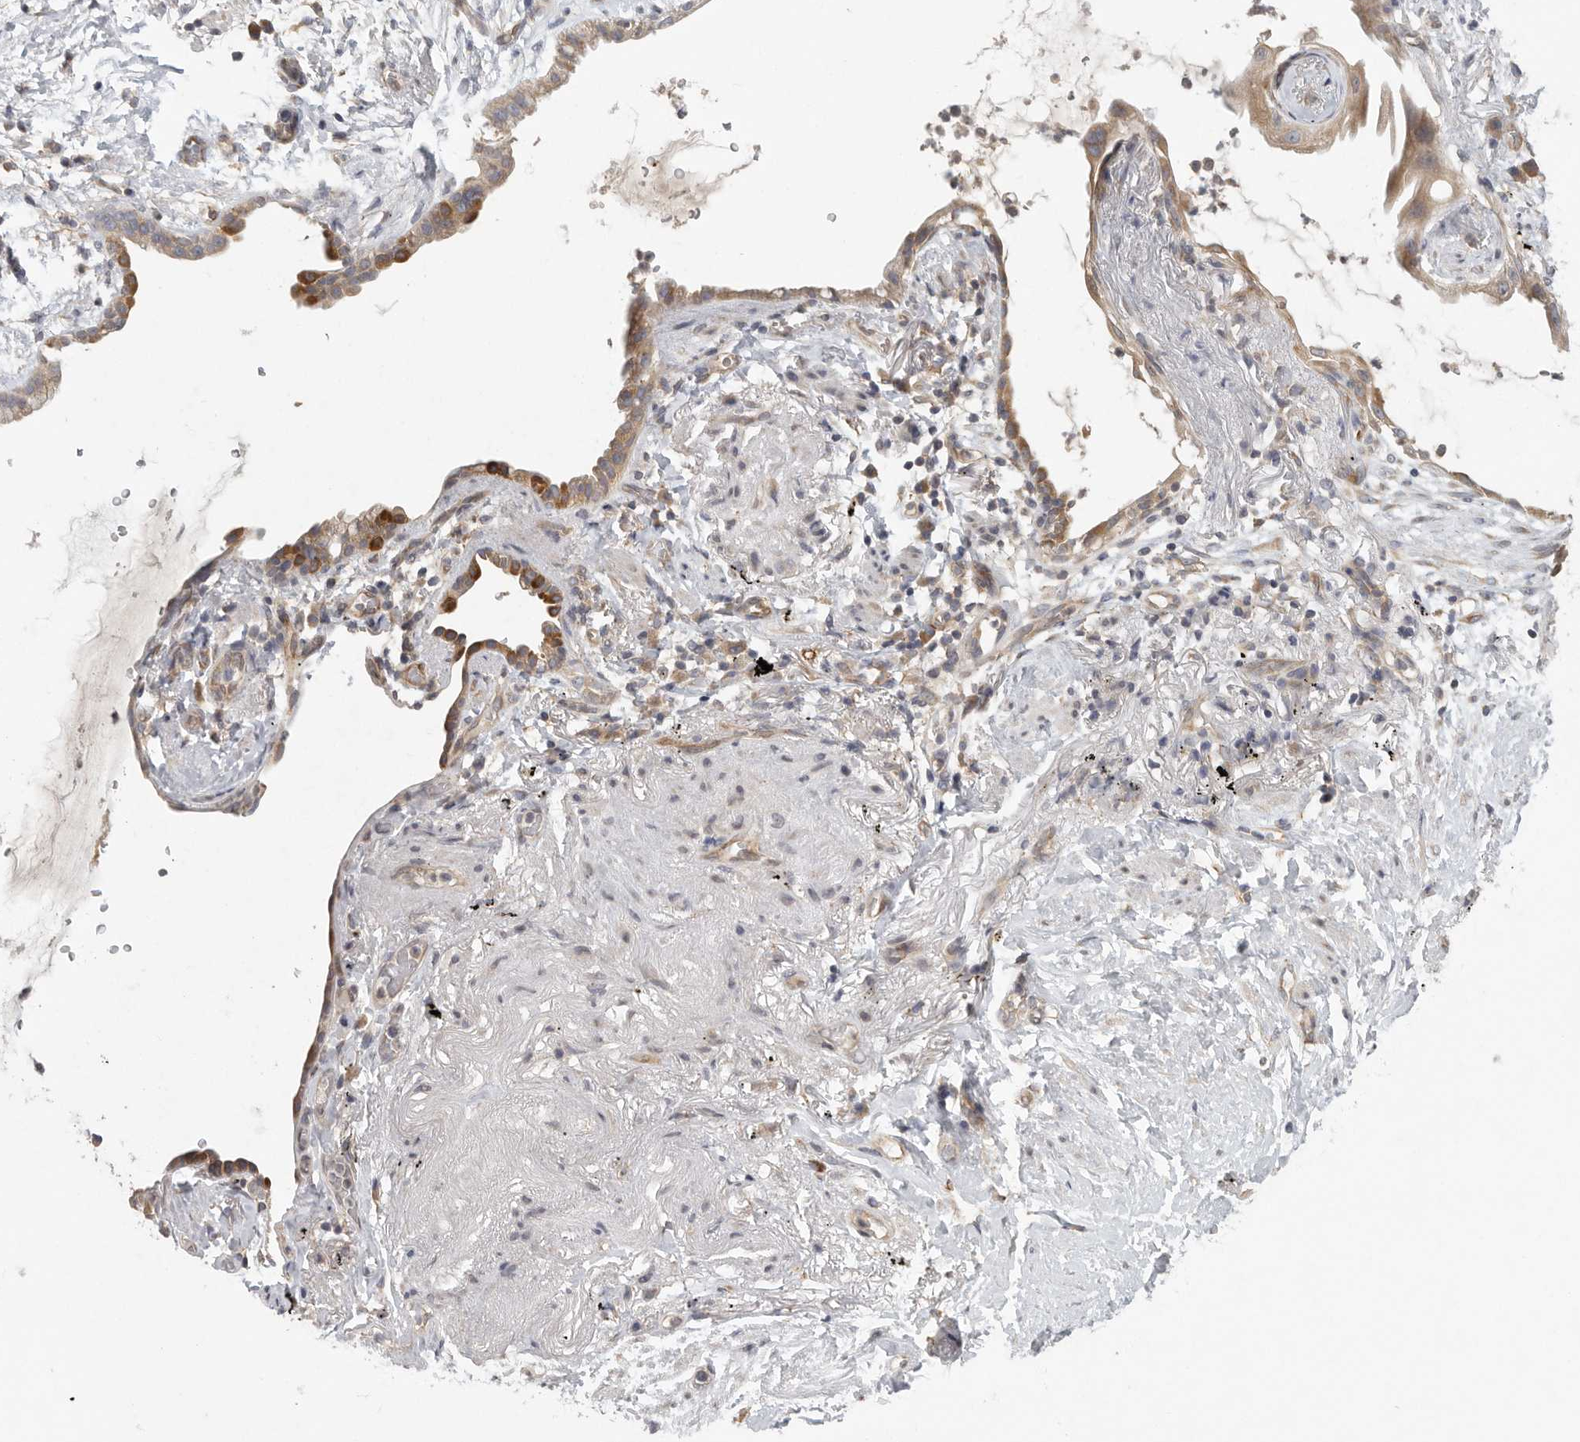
{"staining": {"intensity": "moderate", "quantity": ">75%", "location": "cytoplasmic/membranous"}, "tissue": "lung cancer", "cell_type": "Tumor cells", "image_type": "cancer", "snomed": [{"axis": "morphology", "description": "Adenocarcinoma, NOS"}, {"axis": "topography", "description": "Lung"}], "caption": "Immunohistochemical staining of human lung cancer (adenocarcinoma) demonstrates moderate cytoplasmic/membranous protein positivity in about >75% of tumor cells.", "gene": "BCAP29", "patient": {"sex": "female", "age": 70}}